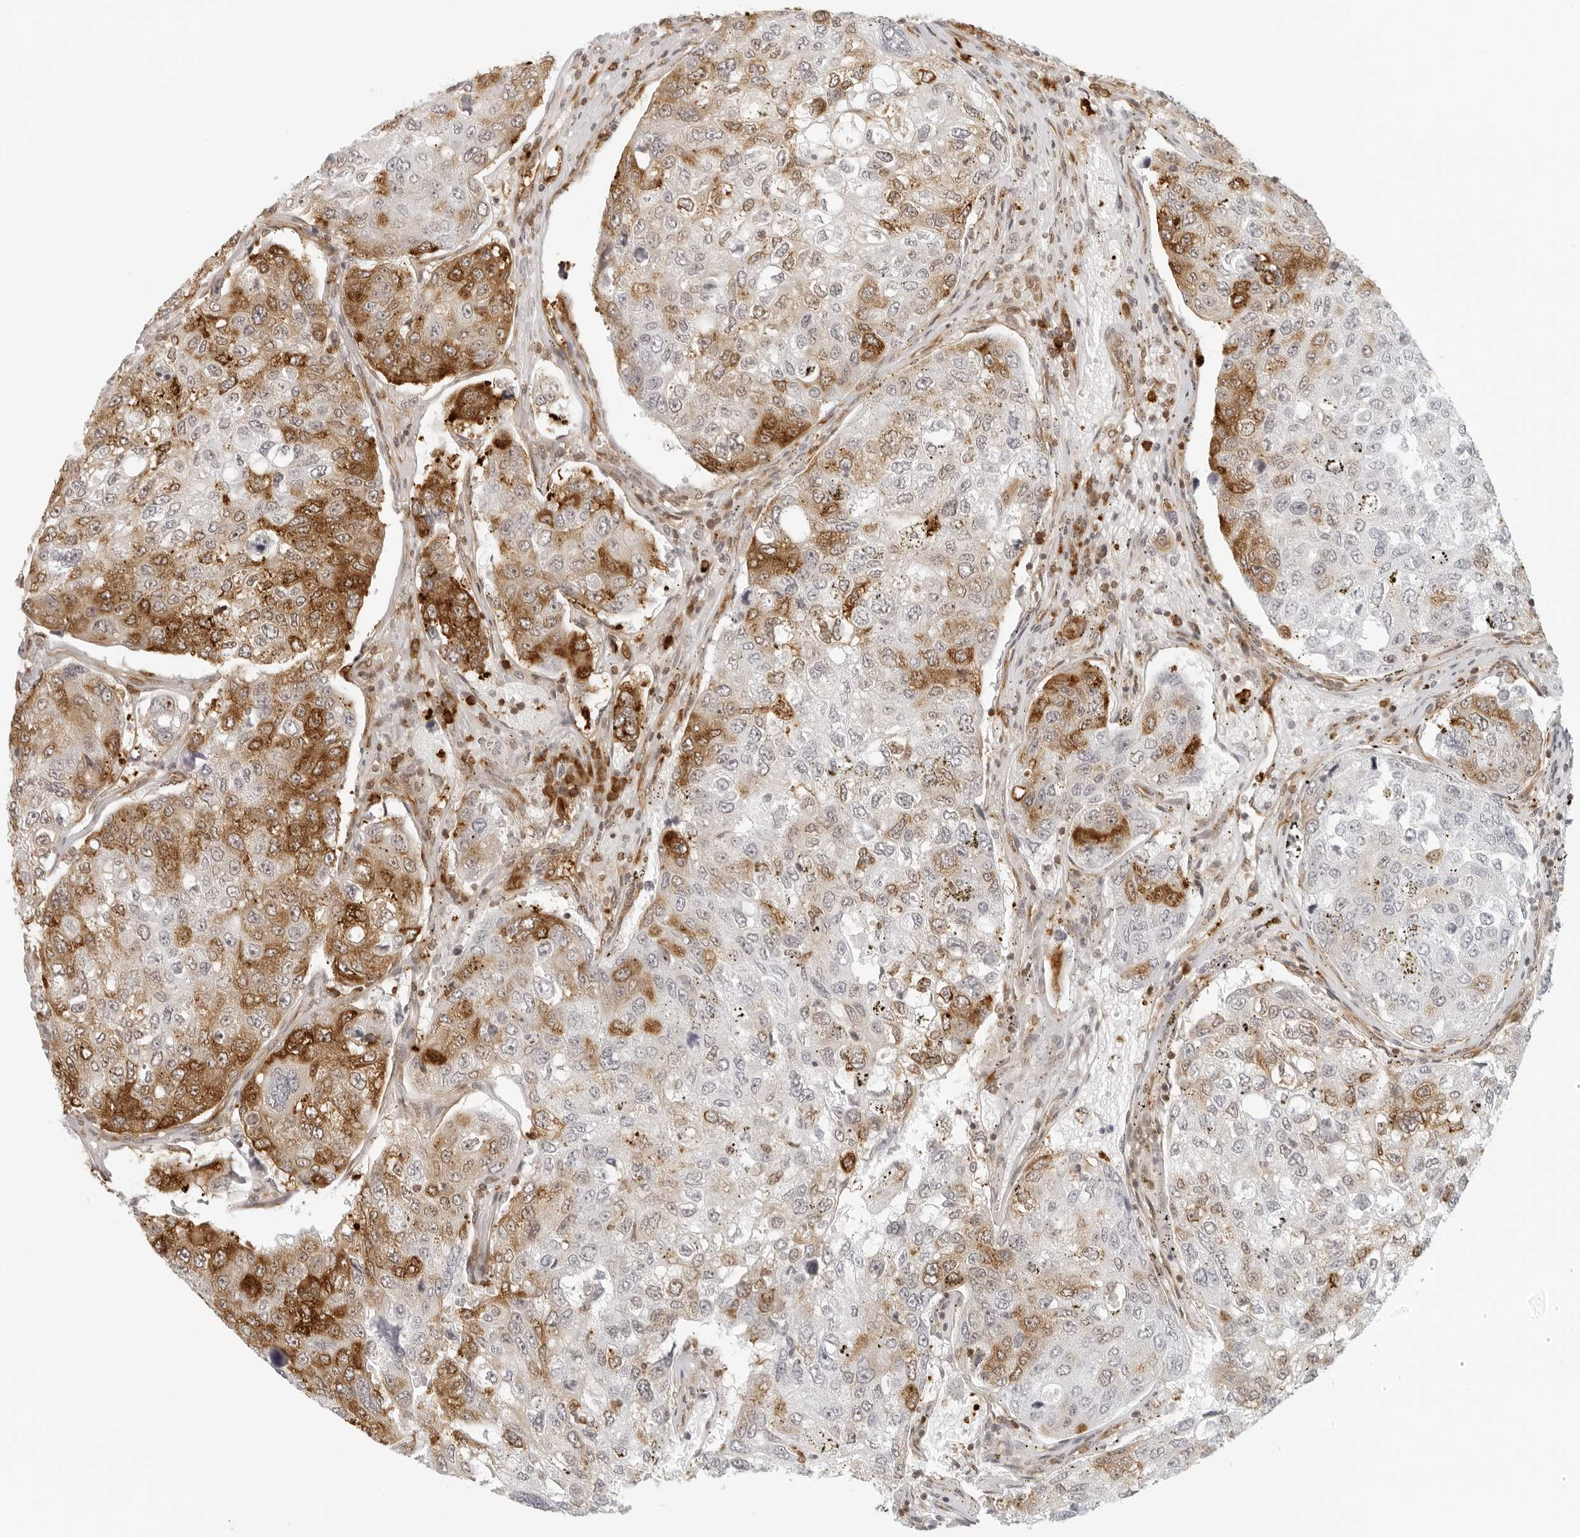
{"staining": {"intensity": "moderate", "quantity": "25%-75%", "location": "cytoplasmic/membranous"}, "tissue": "urothelial cancer", "cell_type": "Tumor cells", "image_type": "cancer", "snomed": [{"axis": "morphology", "description": "Urothelial carcinoma, High grade"}, {"axis": "topography", "description": "Lymph node"}, {"axis": "topography", "description": "Urinary bladder"}], "caption": "This histopathology image exhibits urothelial cancer stained with immunohistochemistry to label a protein in brown. The cytoplasmic/membranous of tumor cells show moderate positivity for the protein. Nuclei are counter-stained blue.", "gene": "EIF4G1", "patient": {"sex": "male", "age": 51}}